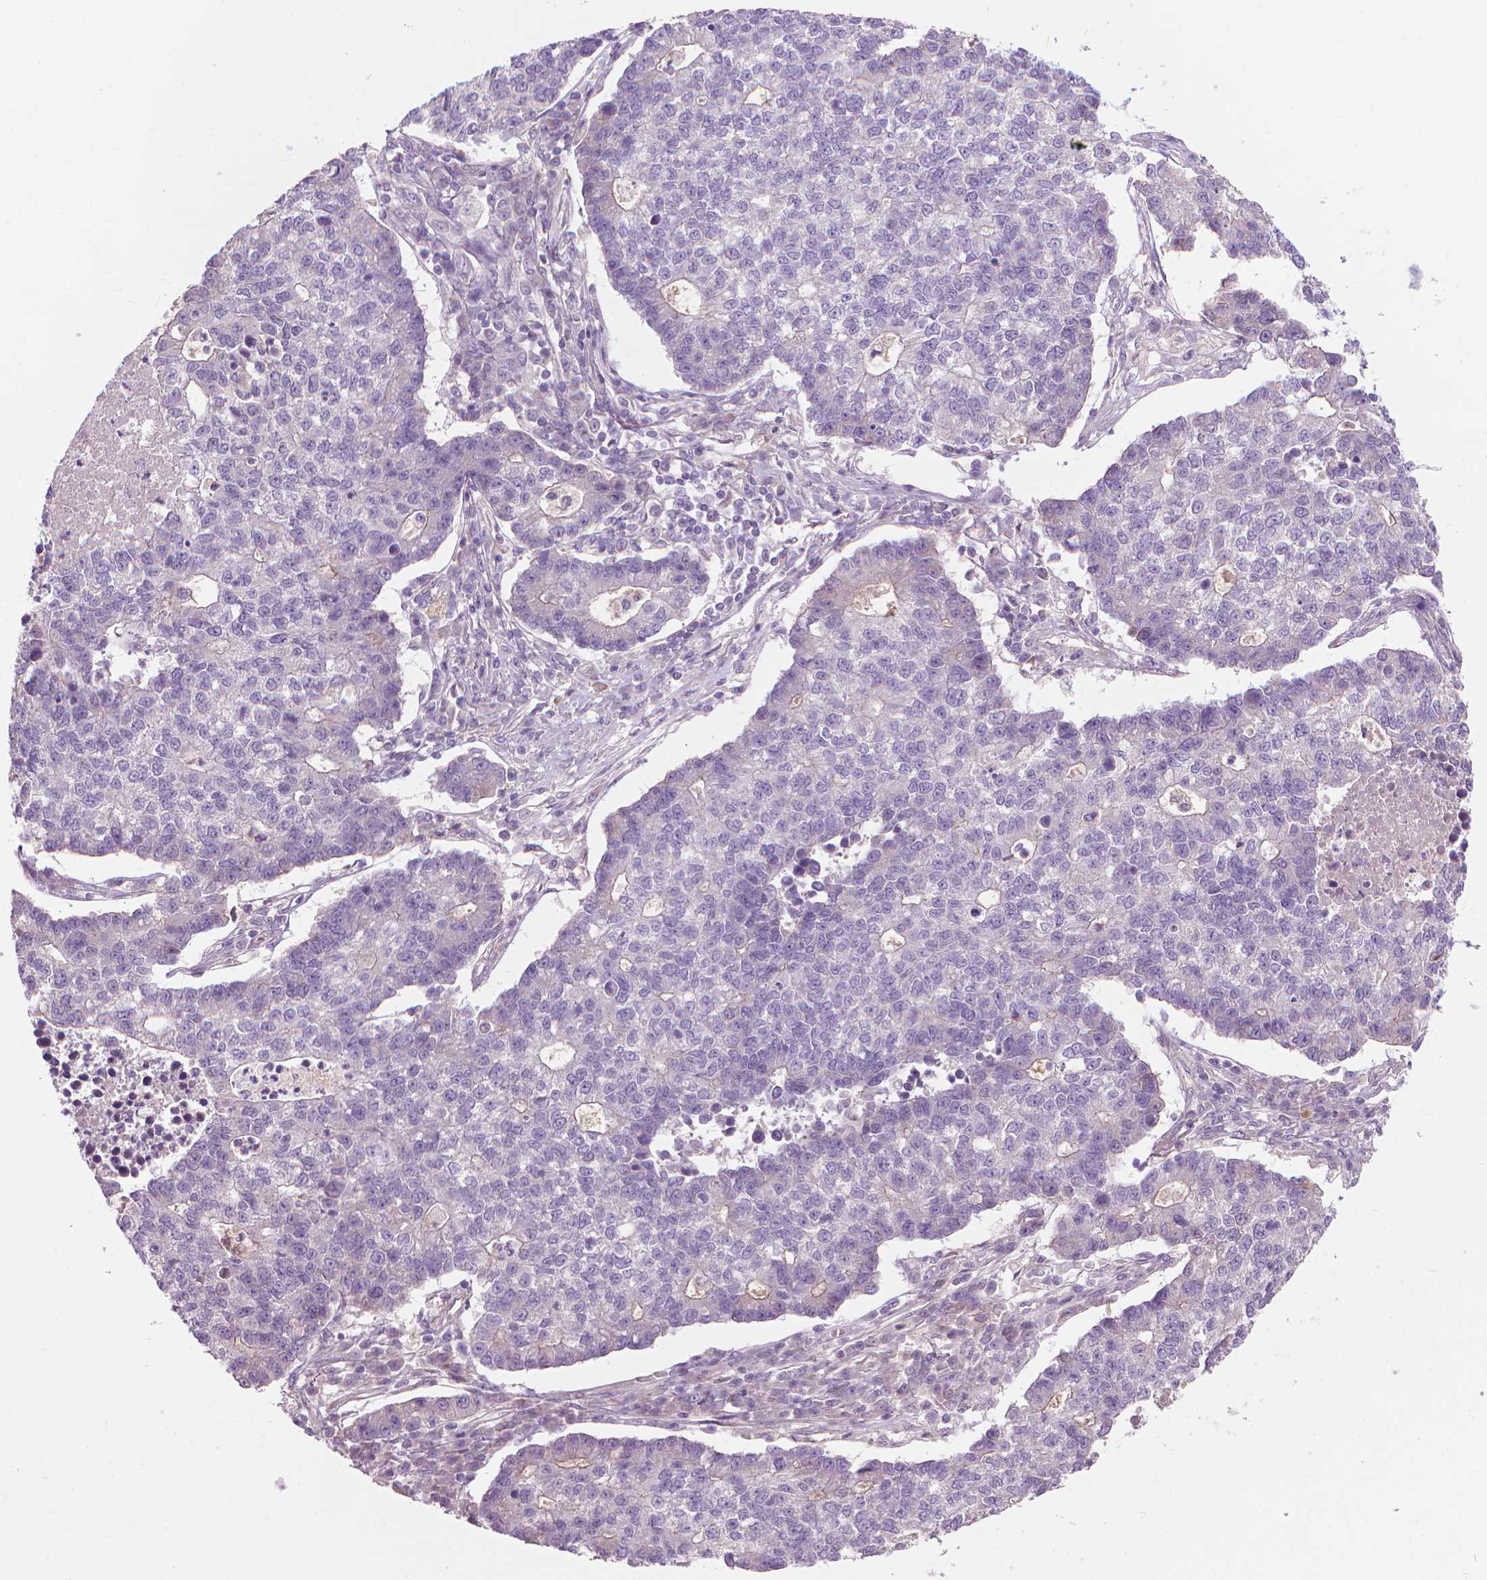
{"staining": {"intensity": "negative", "quantity": "none", "location": "none"}, "tissue": "lung cancer", "cell_type": "Tumor cells", "image_type": "cancer", "snomed": [{"axis": "morphology", "description": "Adenocarcinoma, NOS"}, {"axis": "topography", "description": "Lung"}], "caption": "Immunohistochemistry (IHC) histopathology image of neoplastic tissue: human lung cancer stained with DAB demonstrates no significant protein positivity in tumor cells.", "gene": "RIIAD1", "patient": {"sex": "male", "age": 57}}